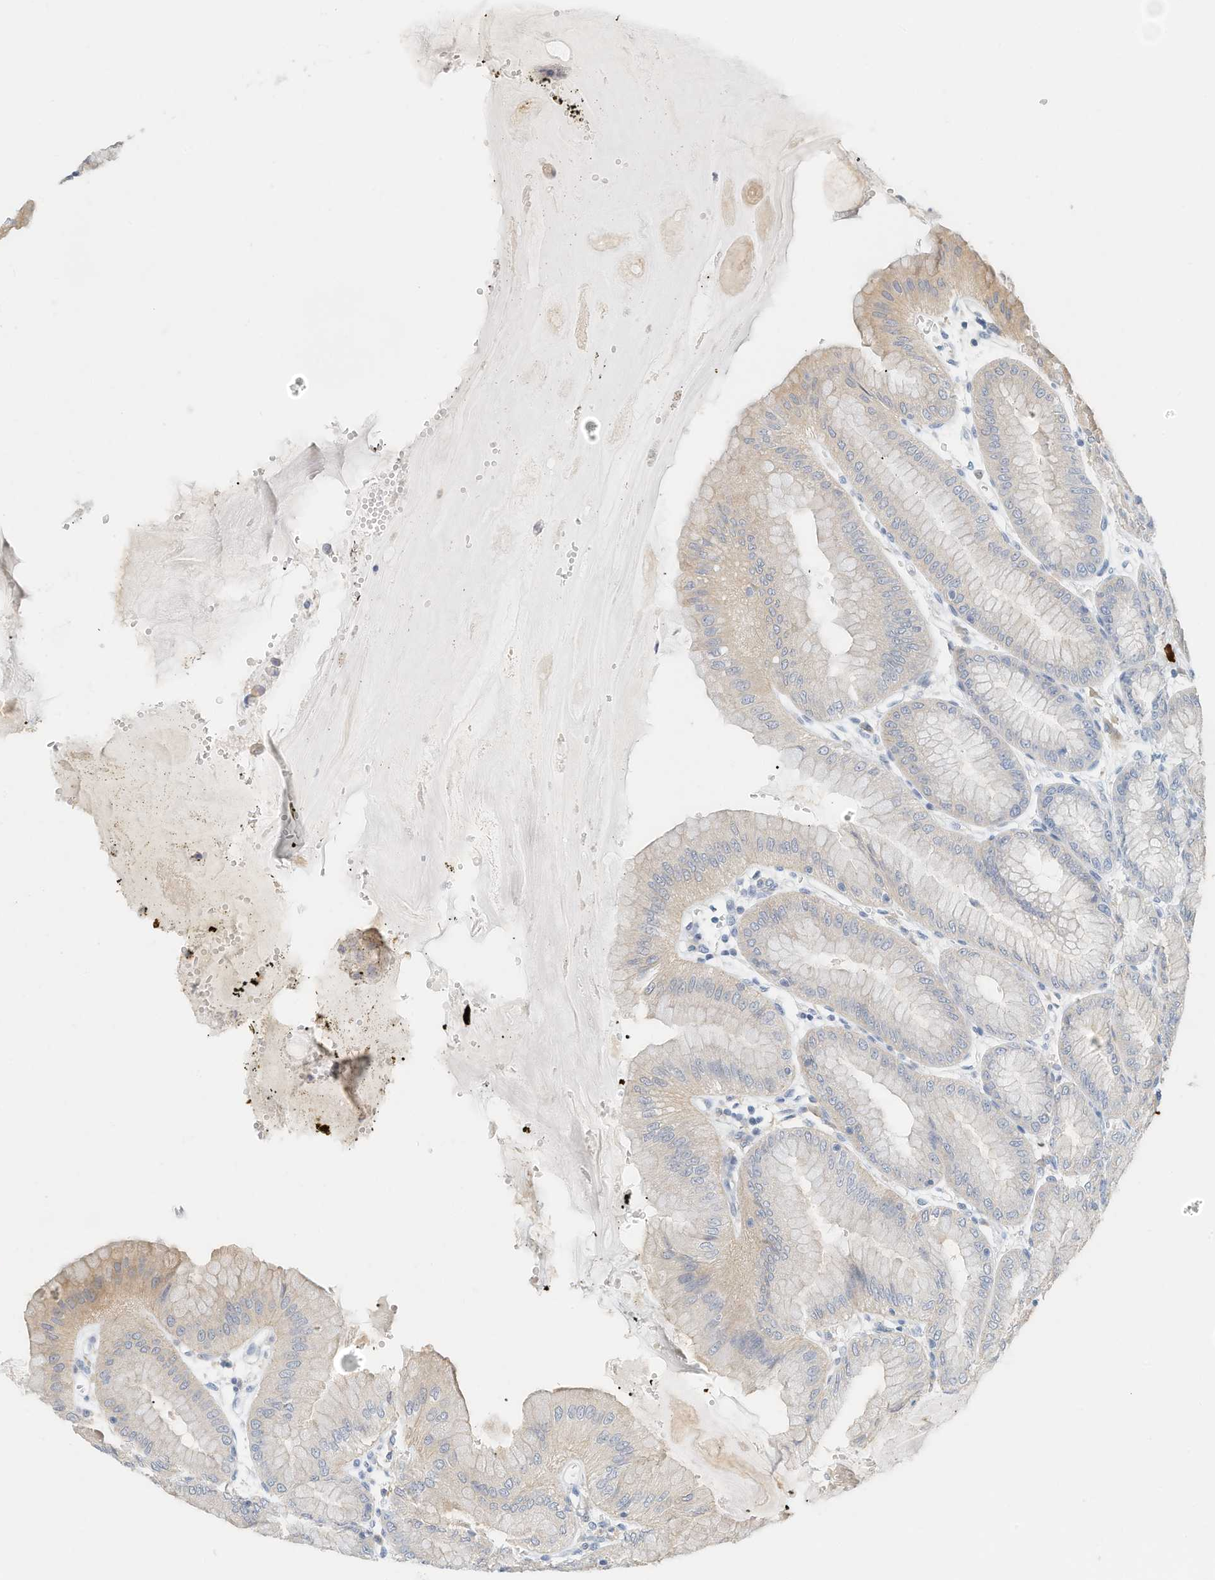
{"staining": {"intensity": "weak", "quantity": "<25%", "location": "cytoplasmic/membranous"}, "tissue": "stomach", "cell_type": "Glandular cells", "image_type": "normal", "snomed": [{"axis": "morphology", "description": "Normal tissue, NOS"}, {"axis": "topography", "description": "Stomach, lower"}], "caption": "Immunohistochemical staining of unremarkable stomach shows no significant staining in glandular cells.", "gene": "MICAL1", "patient": {"sex": "male", "age": 71}}